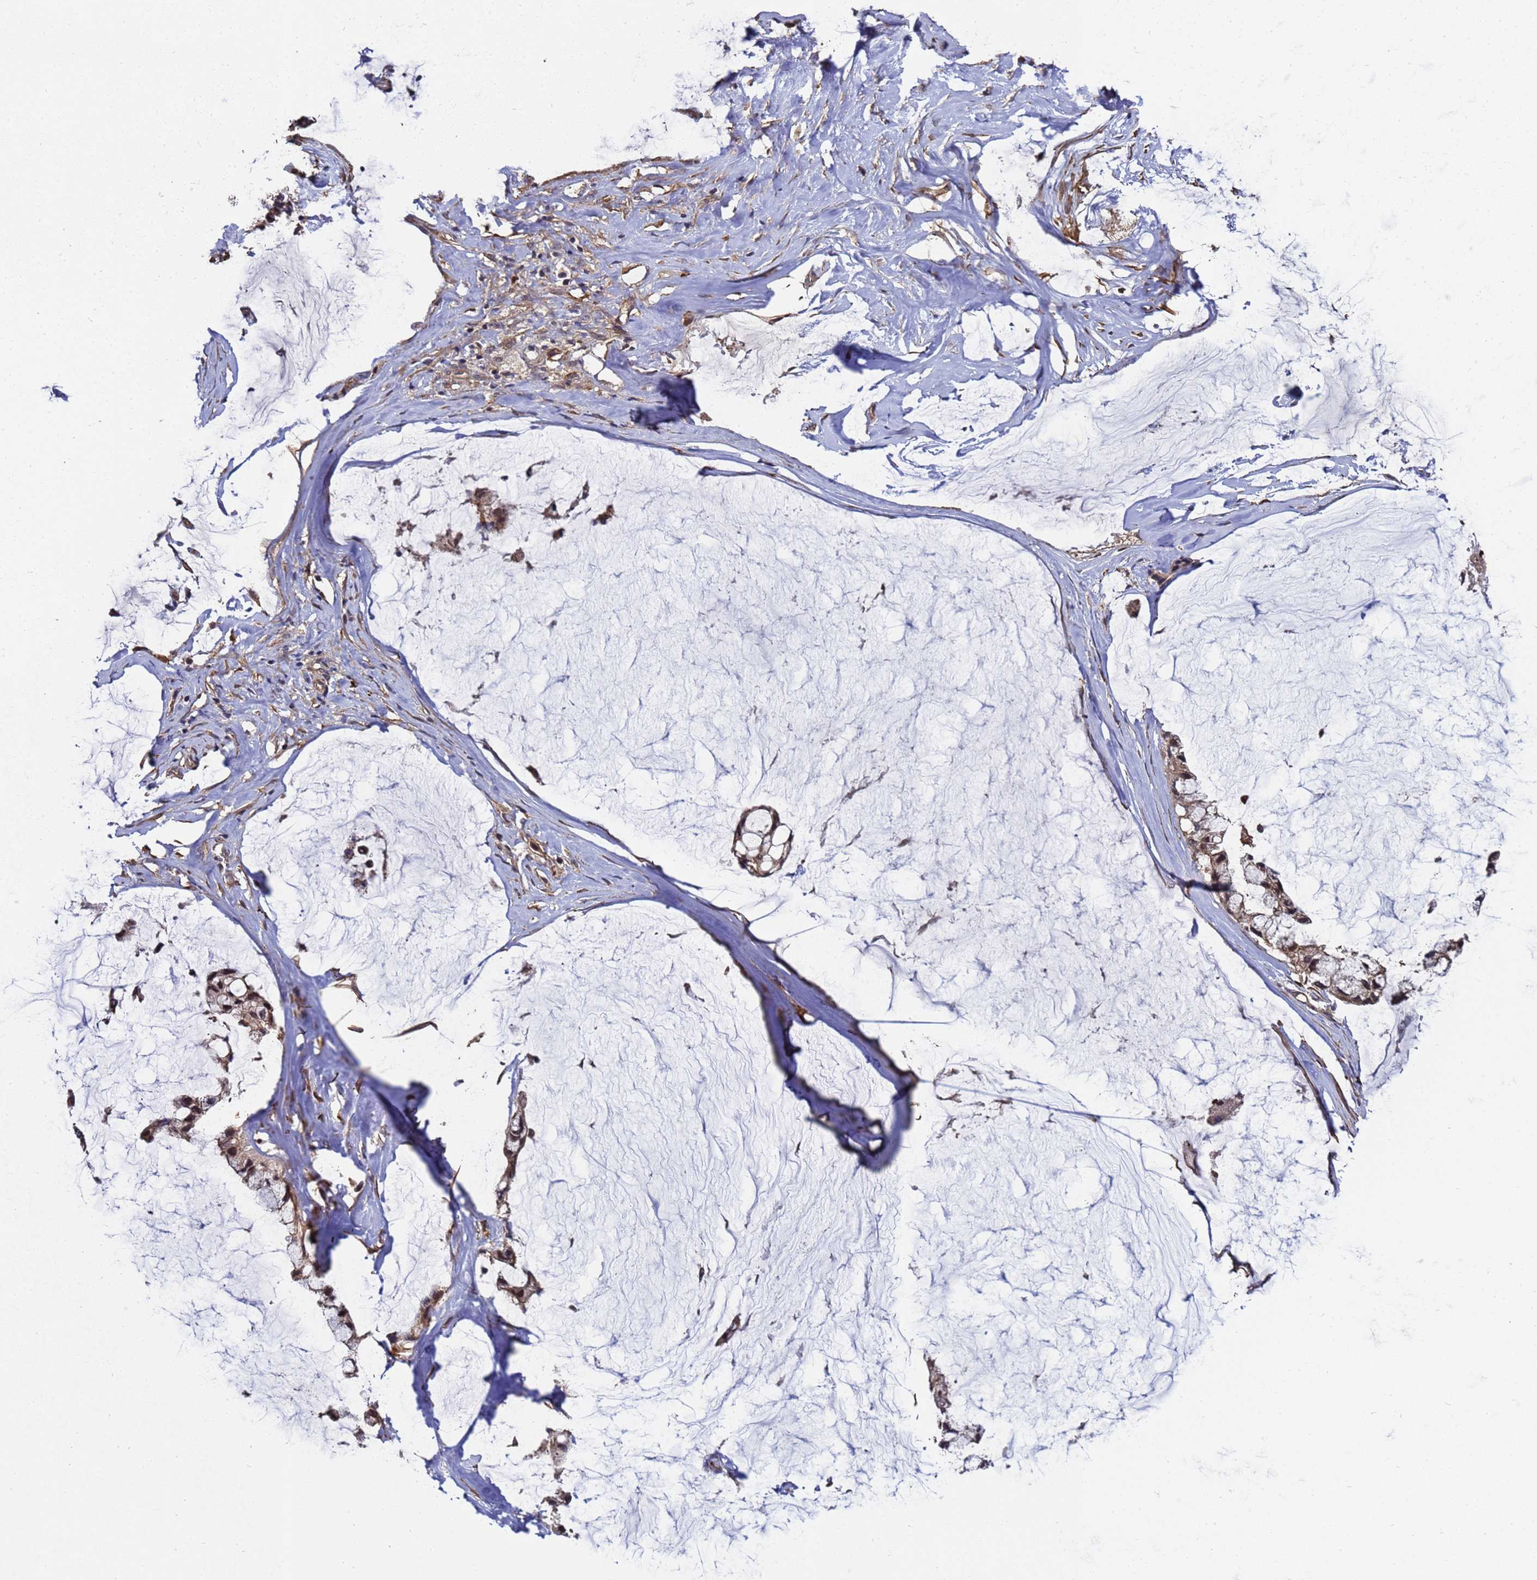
{"staining": {"intensity": "weak", "quantity": ">75%", "location": "cytoplasmic/membranous,nuclear"}, "tissue": "ovarian cancer", "cell_type": "Tumor cells", "image_type": "cancer", "snomed": [{"axis": "morphology", "description": "Cystadenocarcinoma, mucinous, NOS"}, {"axis": "topography", "description": "Ovary"}], "caption": "A low amount of weak cytoplasmic/membranous and nuclear expression is identified in about >75% of tumor cells in ovarian mucinous cystadenocarcinoma tissue.", "gene": "GSTCD", "patient": {"sex": "female", "age": 39}}